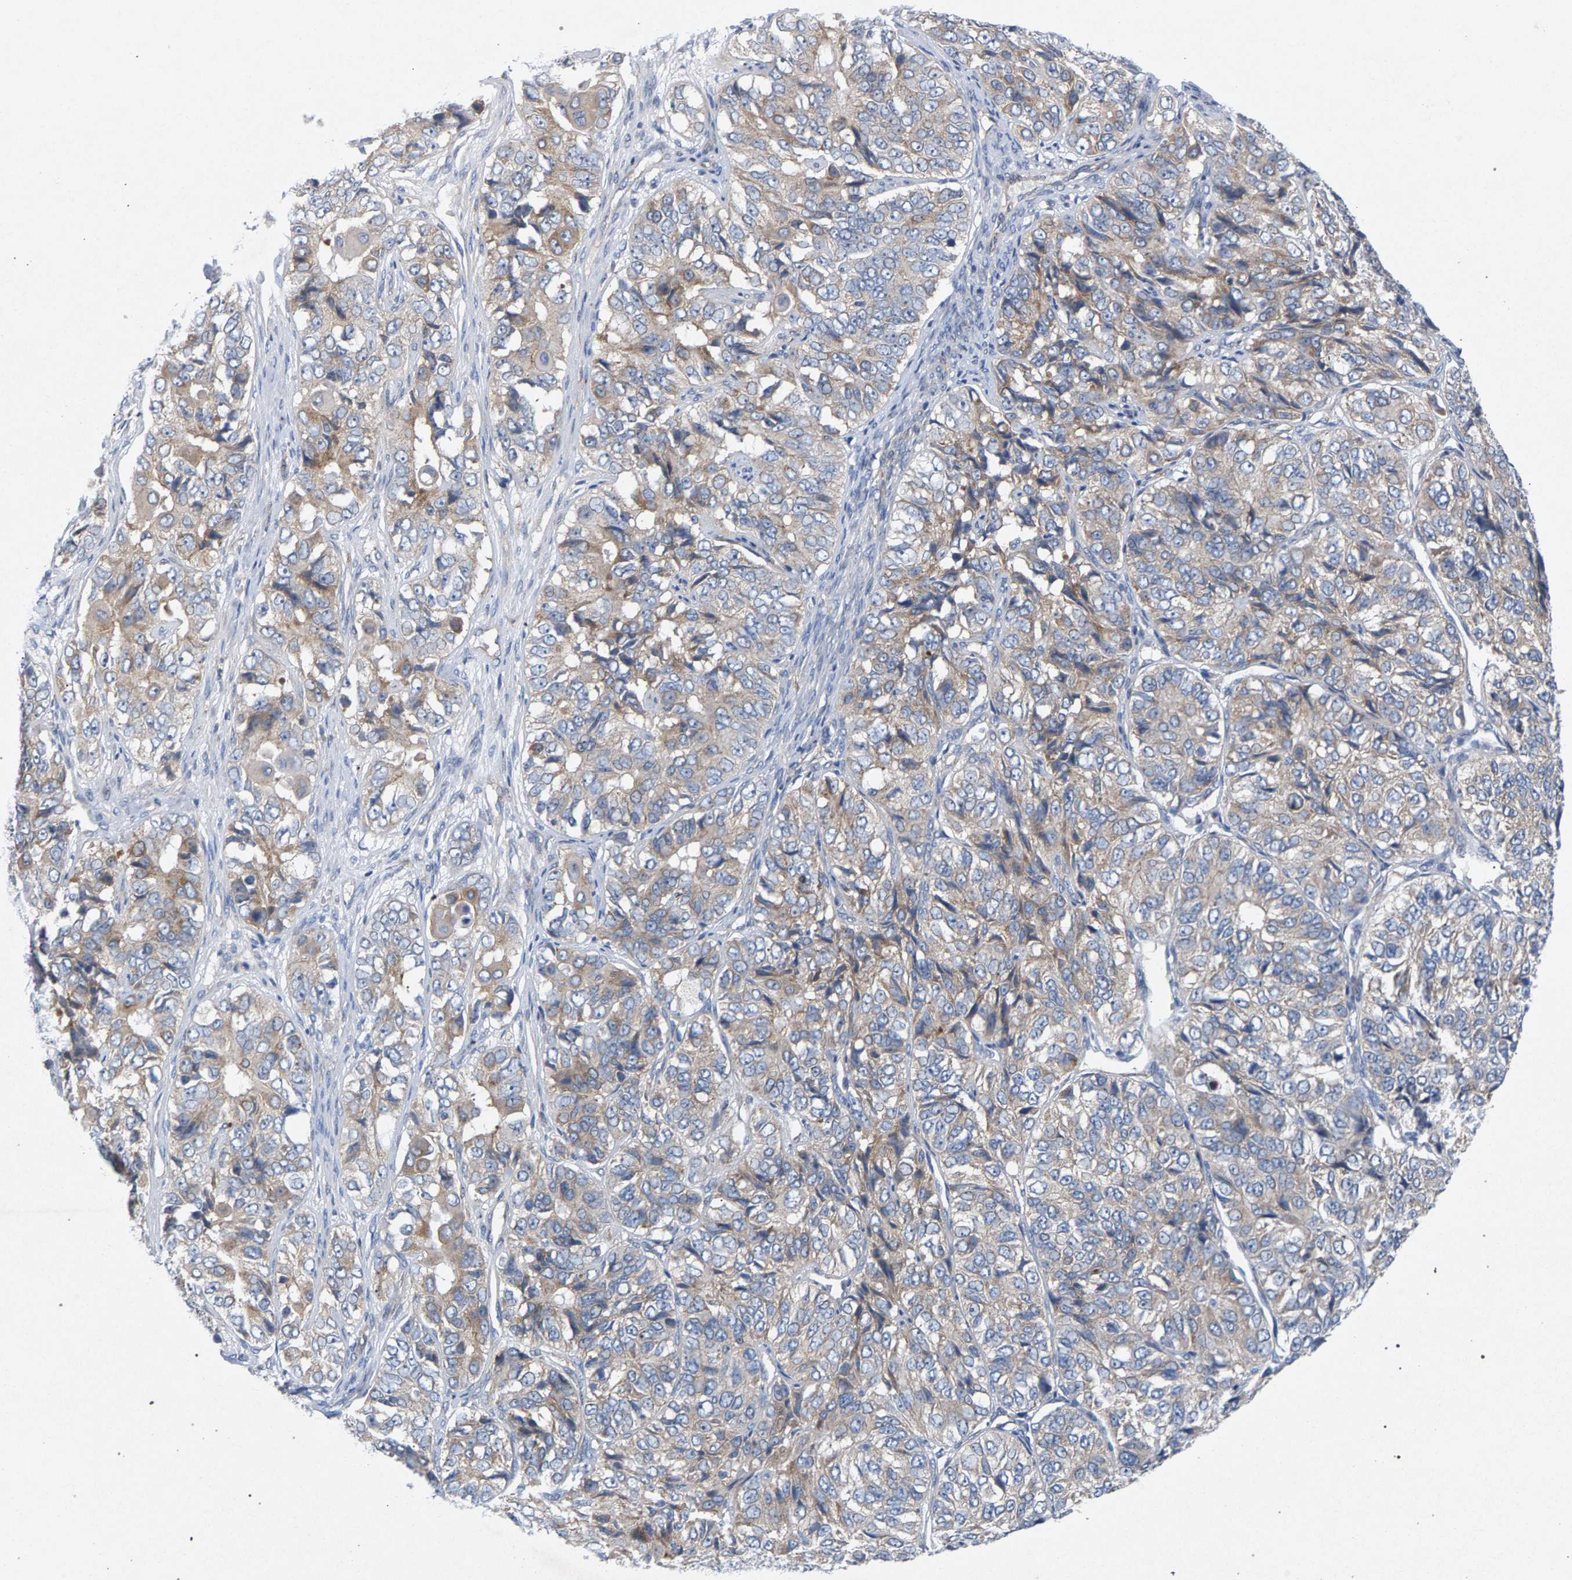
{"staining": {"intensity": "weak", "quantity": "25%-75%", "location": "cytoplasmic/membranous"}, "tissue": "ovarian cancer", "cell_type": "Tumor cells", "image_type": "cancer", "snomed": [{"axis": "morphology", "description": "Carcinoma, endometroid"}, {"axis": "topography", "description": "Ovary"}], "caption": "Ovarian endometroid carcinoma stained for a protein (brown) exhibits weak cytoplasmic/membranous positive positivity in about 25%-75% of tumor cells.", "gene": "MAMDC2", "patient": {"sex": "female", "age": 51}}